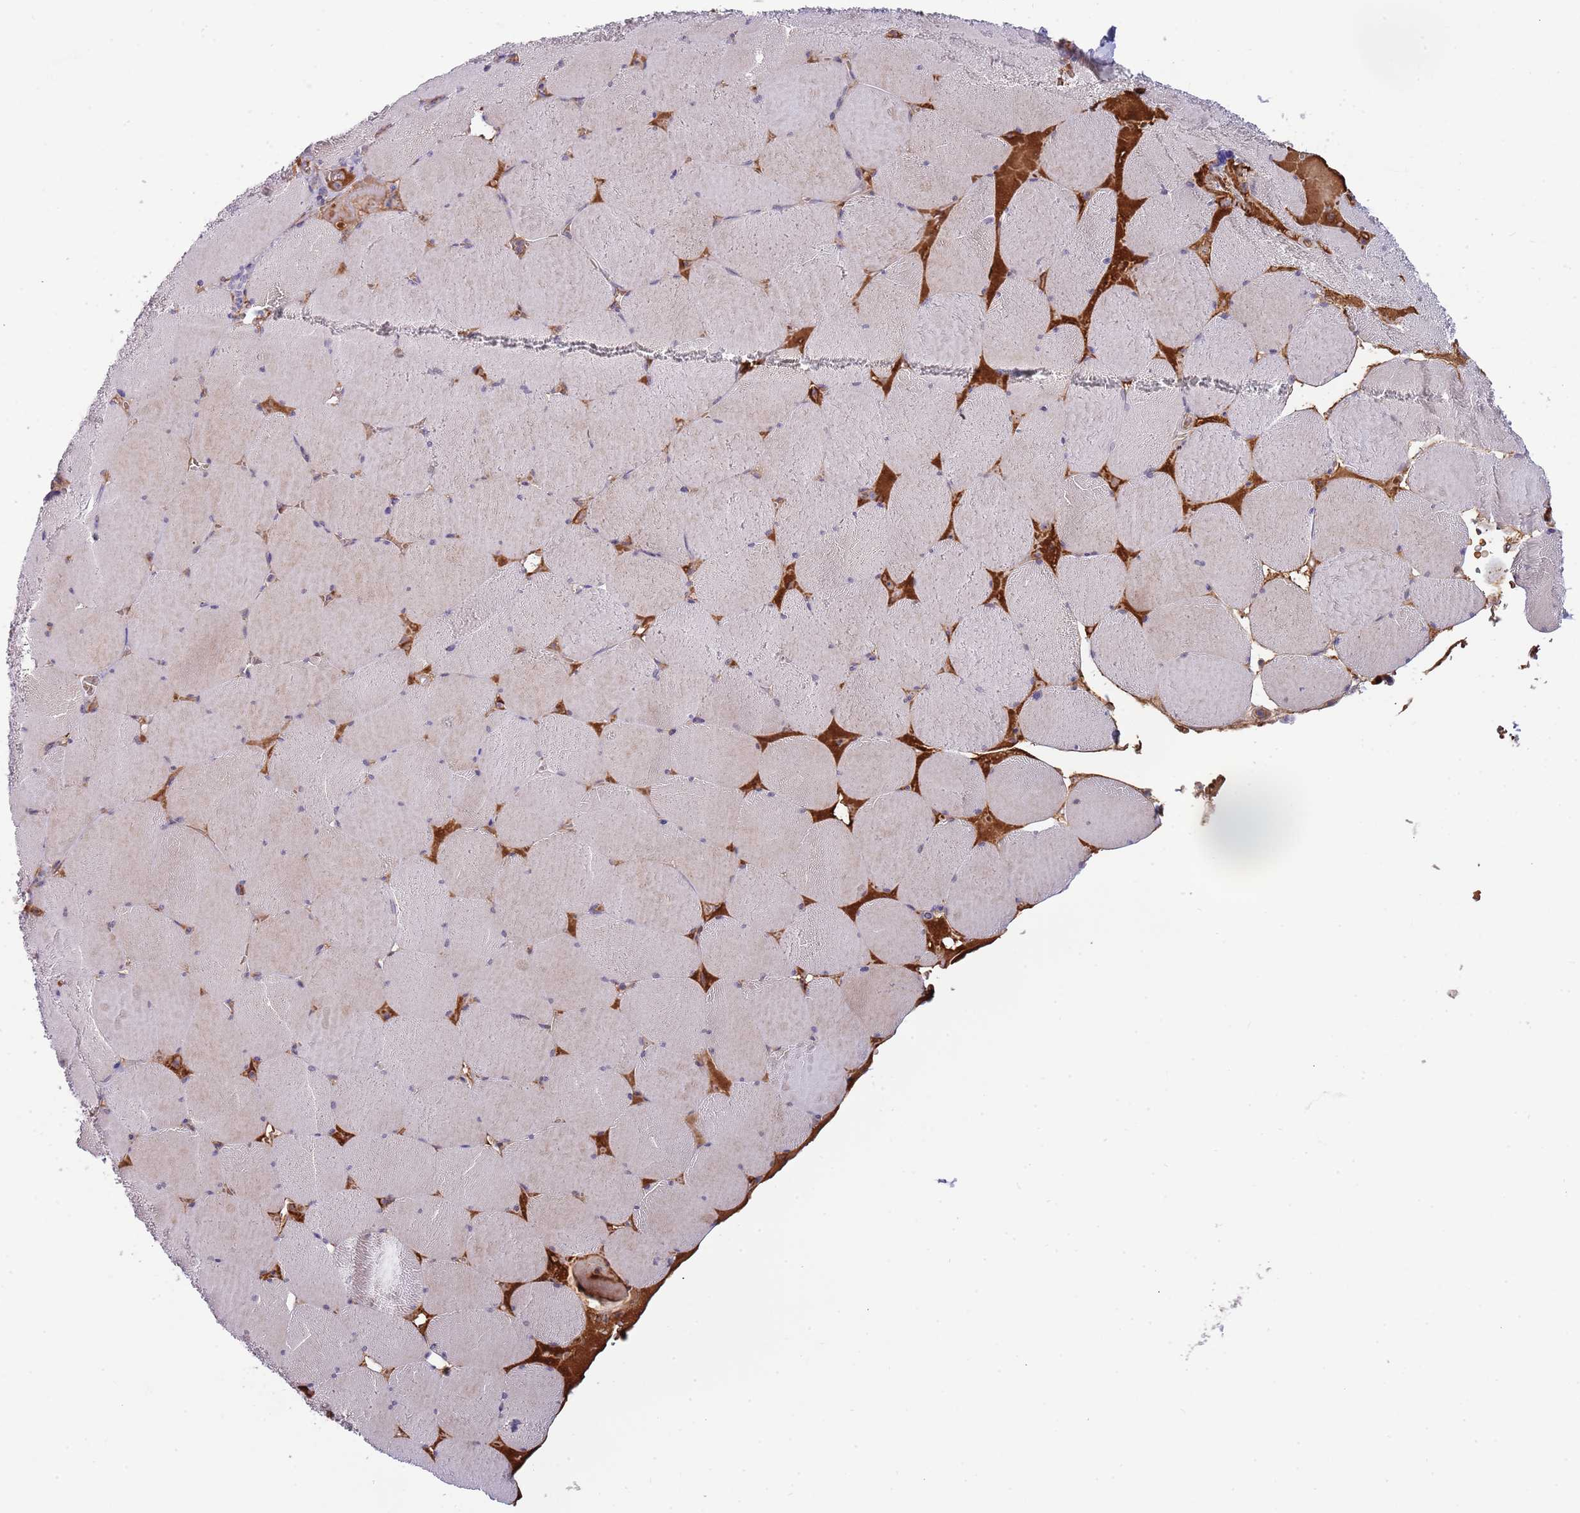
{"staining": {"intensity": "weak", "quantity": "25%-75%", "location": "cytoplasmic/membranous"}, "tissue": "skeletal muscle", "cell_type": "Myocytes", "image_type": "normal", "snomed": [{"axis": "morphology", "description": "Normal tissue, NOS"}, {"axis": "topography", "description": "Skeletal muscle"}, {"axis": "topography", "description": "Head-Neck"}], "caption": "Immunohistochemistry (DAB) staining of normal human skeletal muscle exhibits weak cytoplasmic/membranous protein positivity in approximately 25%-75% of myocytes.", "gene": "LYPD6B", "patient": {"sex": "male", "age": 66}}